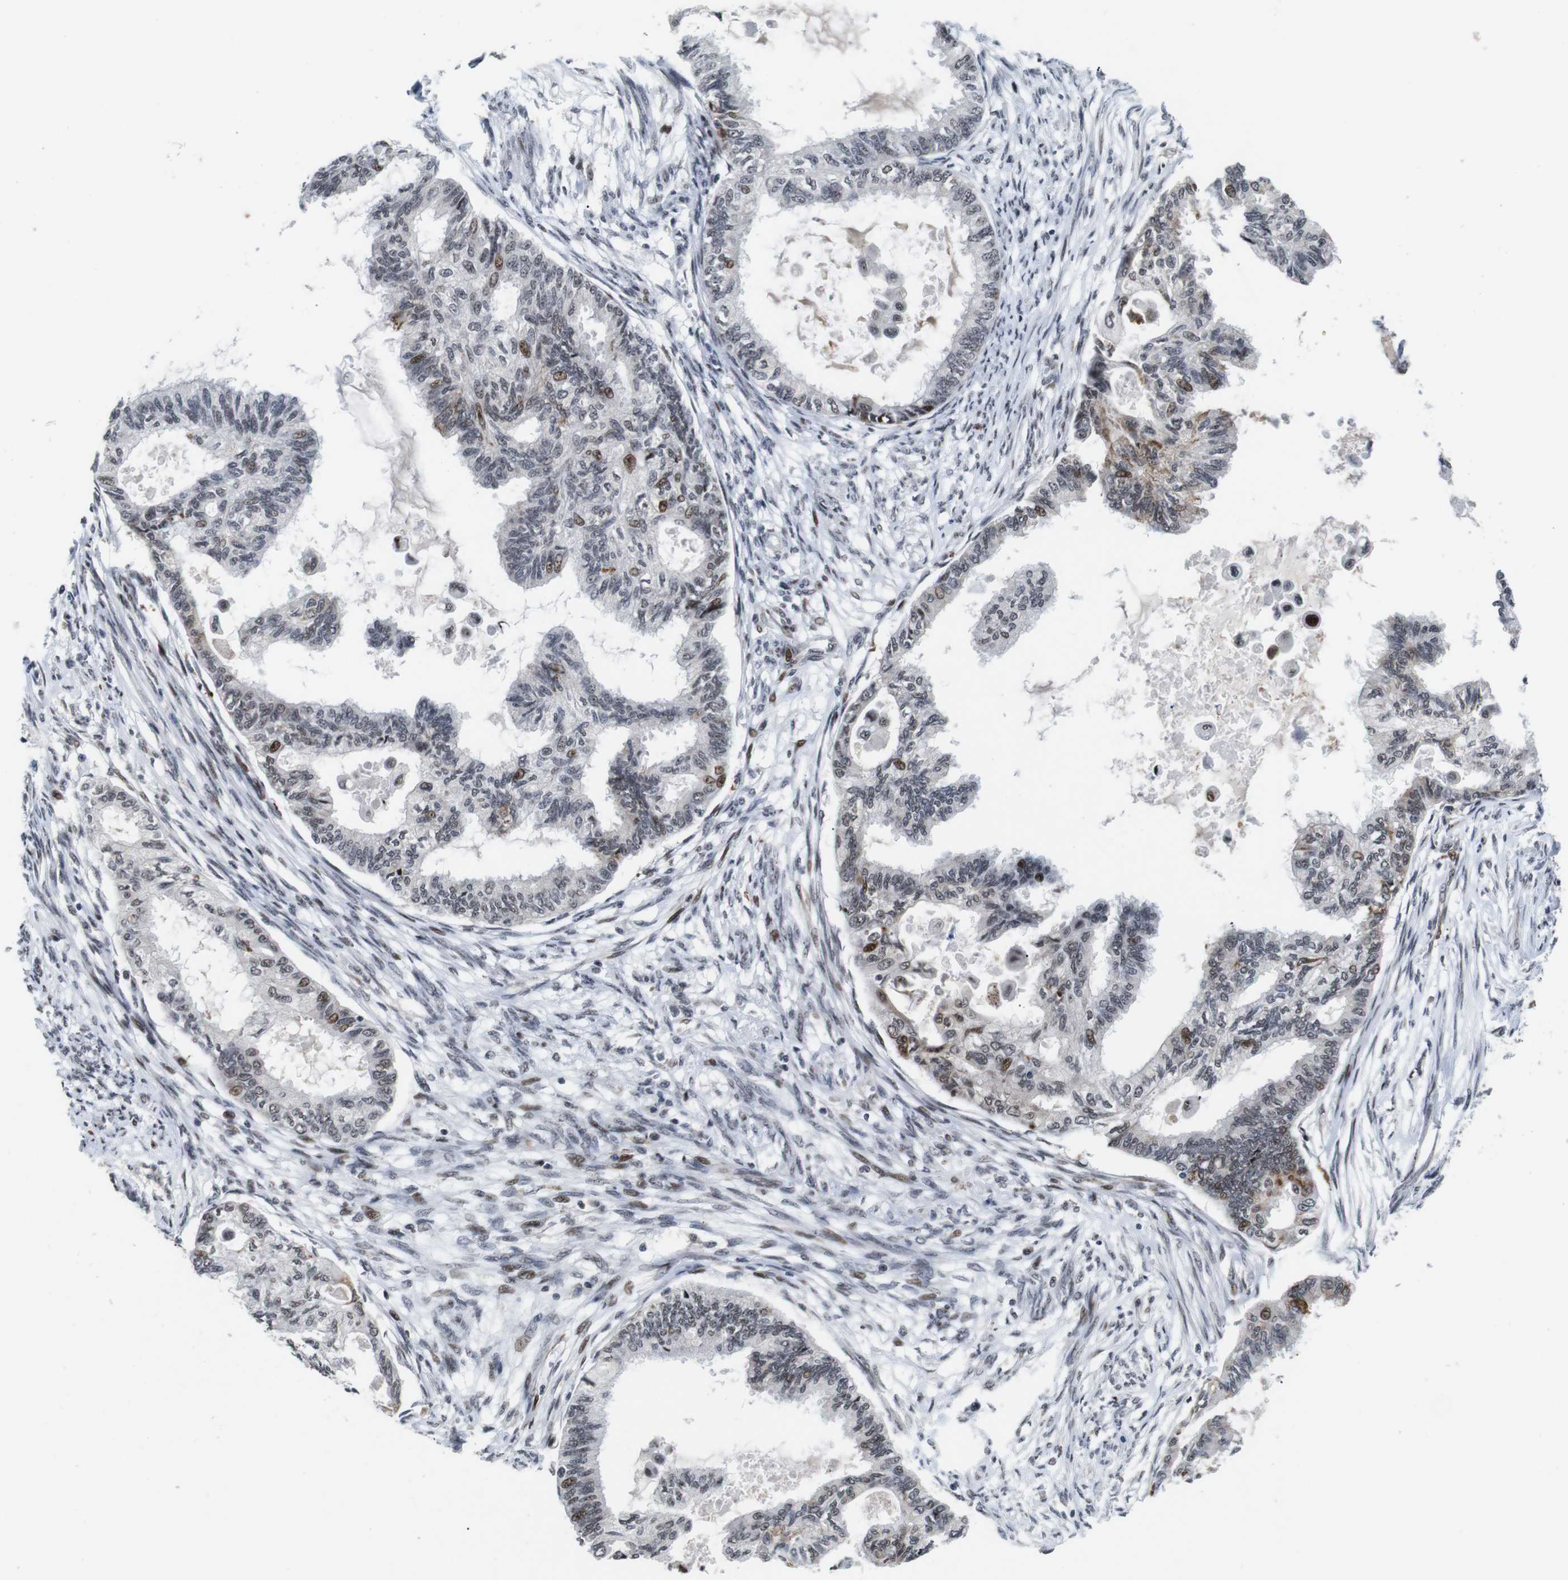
{"staining": {"intensity": "moderate", "quantity": "<25%", "location": "cytoplasmic/membranous,nuclear"}, "tissue": "cervical cancer", "cell_type": "Tumor cells", "image_type": "cancer", "snomed": [{"axis": "morphology", "description": "Normal tissue, NOS"}, {"axis": "morphology", "description": "Adenocarcinoma, NOS"}, {"axis": "topography", "description": "Cervix"}, {"axis": "topography", "description": "Endometrium"}], "caption": "The image shows immunohistochemical staining of cervical cancer (adenocarcinoma). There is moderate cytoplasmic/membranous and nuclear positivity is present in approximately <25% of tumor cells. (Brightfield microscopy of DAB IHC at high magnification).", "gene": "EIF4G1", "patient": {"sex": "female", "age": 86}}